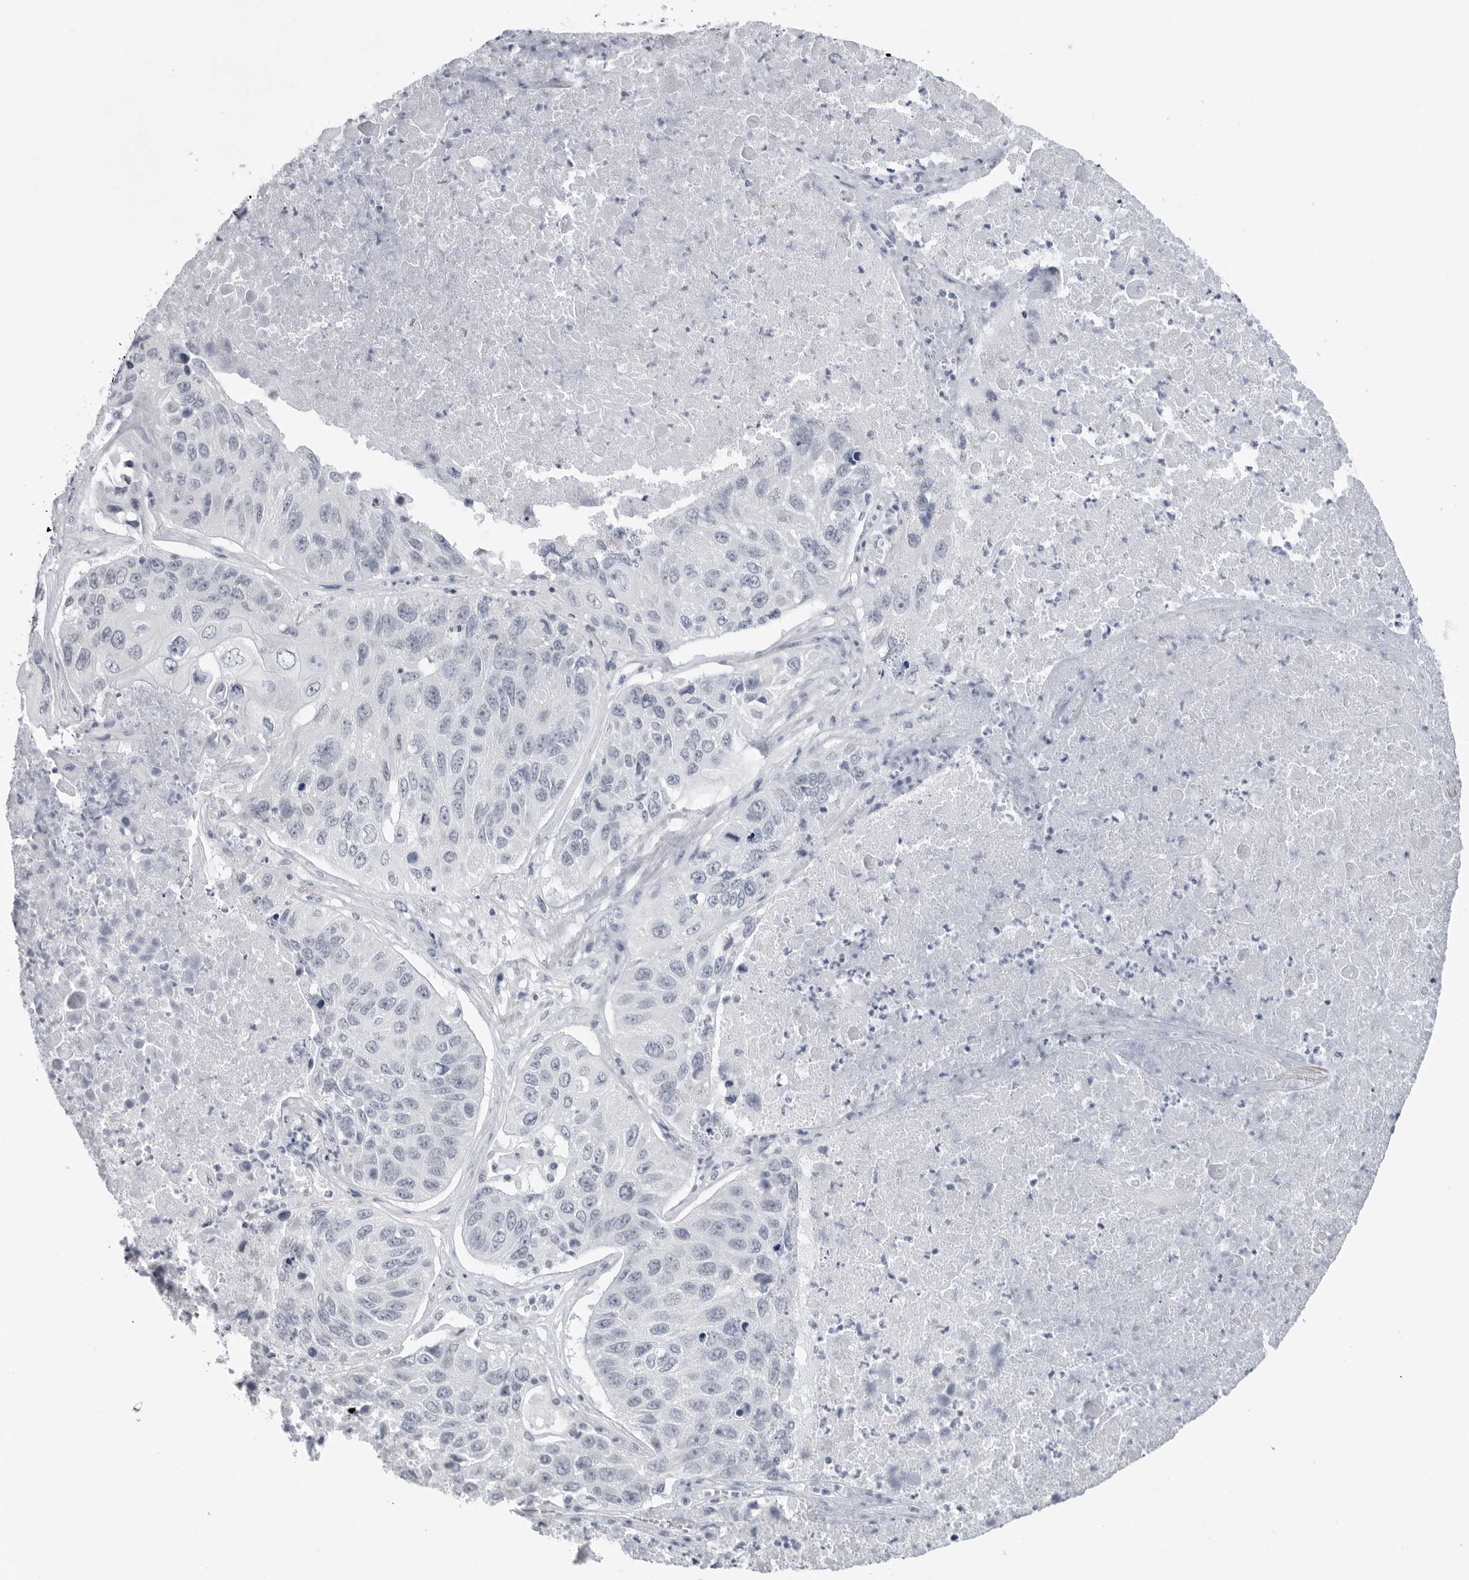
{"staining": {"intensity": "negative", "quantity": "none", "location": "none"}, "tissue": "lung cancer", "cell_type": "Tumor cells", "image_type": "cancer", "snomed": [{"axis": "morphology", "description": "Squamous cell carcinoma, NOS"}, {"axis": "topography", "description": "Lung"}], "caption": "This is an immunohistochemistry (IHC) micrograph of human lung cancer (squamous cell carcinoma). There is no positivity in tumor cells.", "gene": "PGA3", "patient": {"sex": "male", "age": 61}}